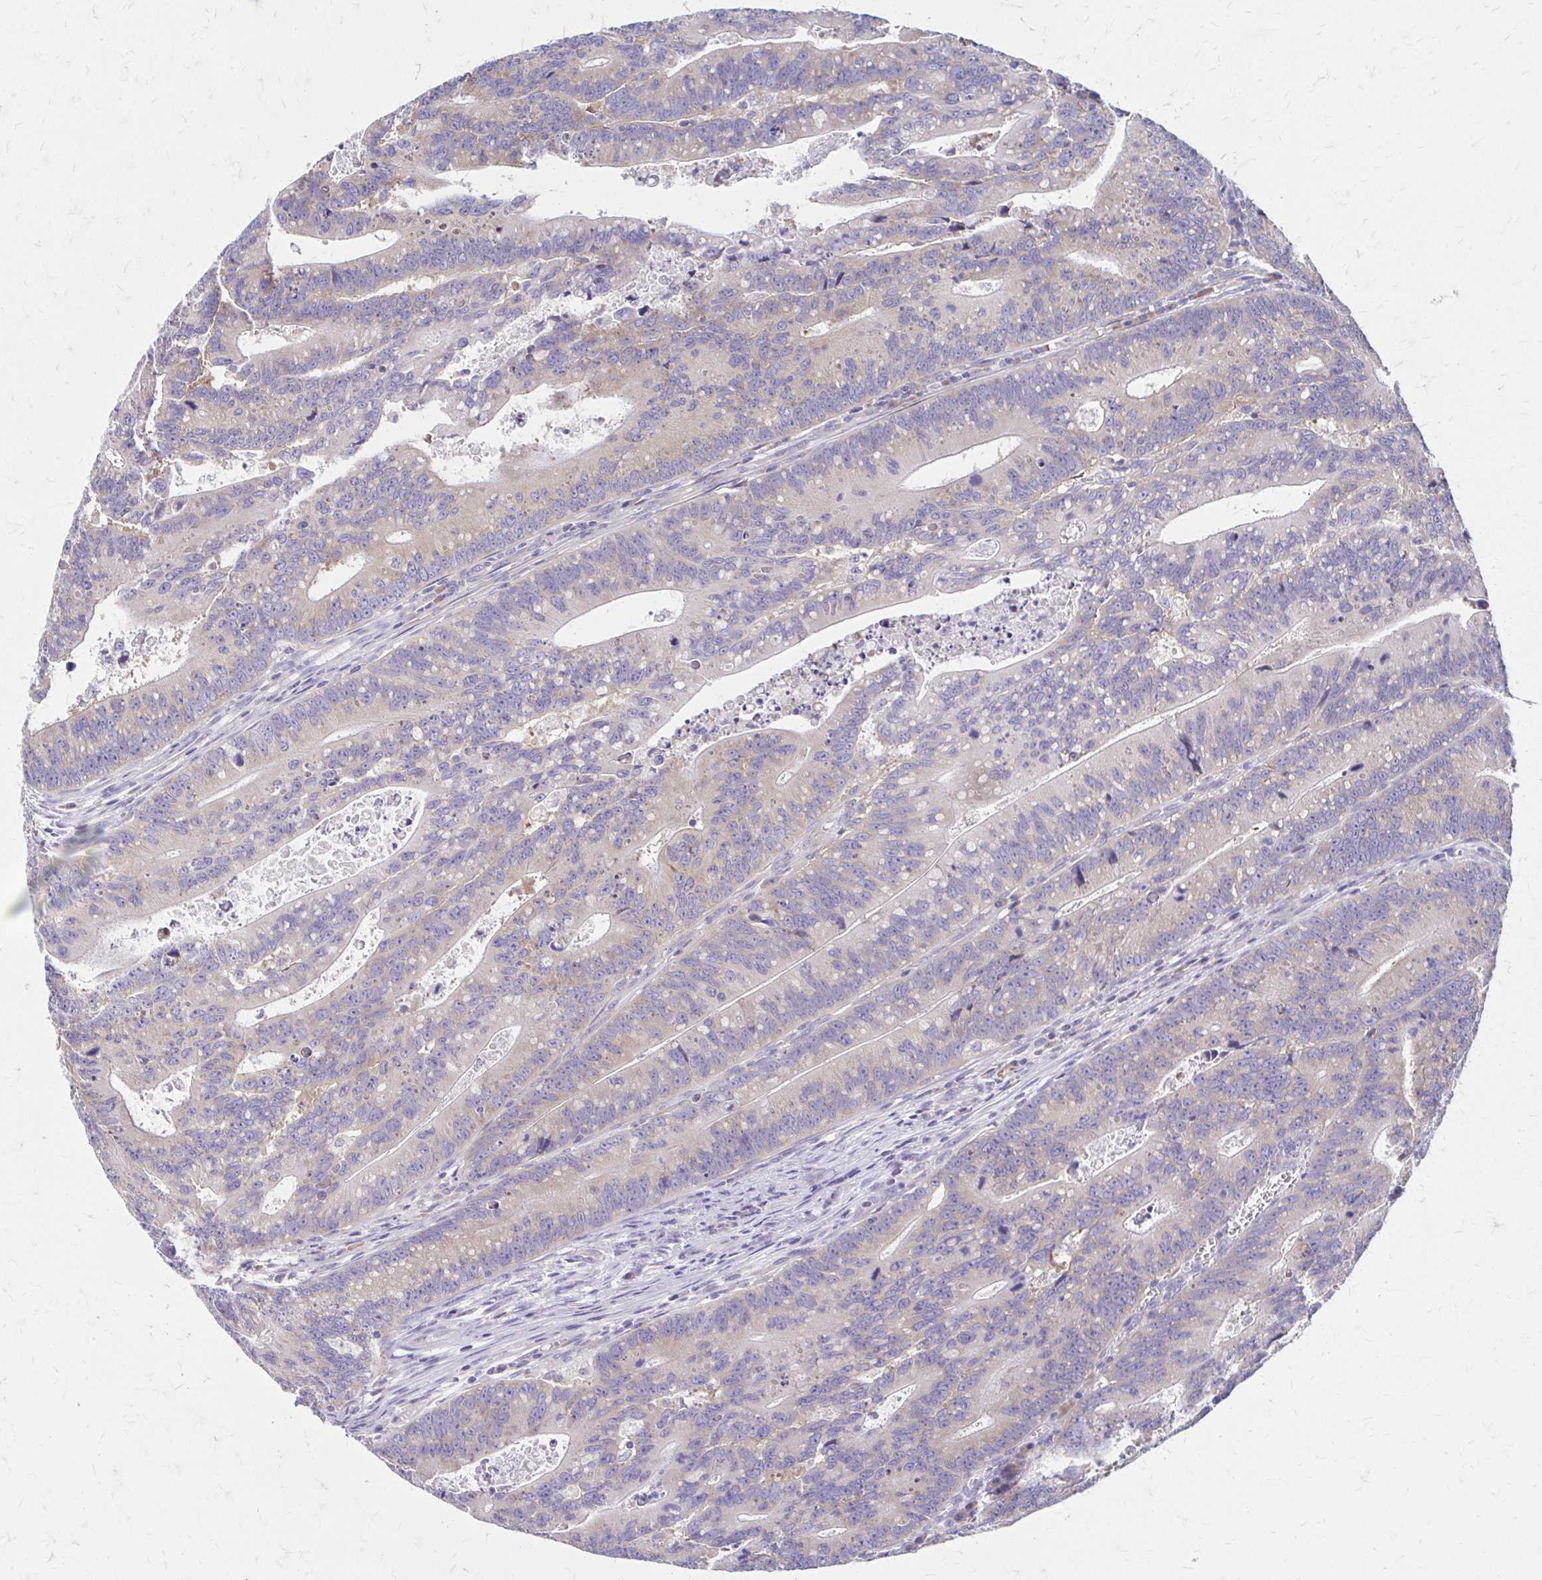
{"staining": {"intensity": "moderate", "quantity": "<25%", "location": "cytoplasmic/membranous"}, "tissue": "colorectal cancer", "cell_type": "Tumor cells", "image_type": "cancer", "snomed": [{"axis": "morphology", "description": "Adenocarcinoma, NOS"}, {"axis": "topography", "description": "Rectum"}], "caption": "The micrograph shows staining of colorectal adenocarcinoma, revealing moderate cytoplasmic/membranous protein expression (brown color) within tumor cells.", "gene": "RPL27A", "patient": {"sex": "female", "age": 81}}